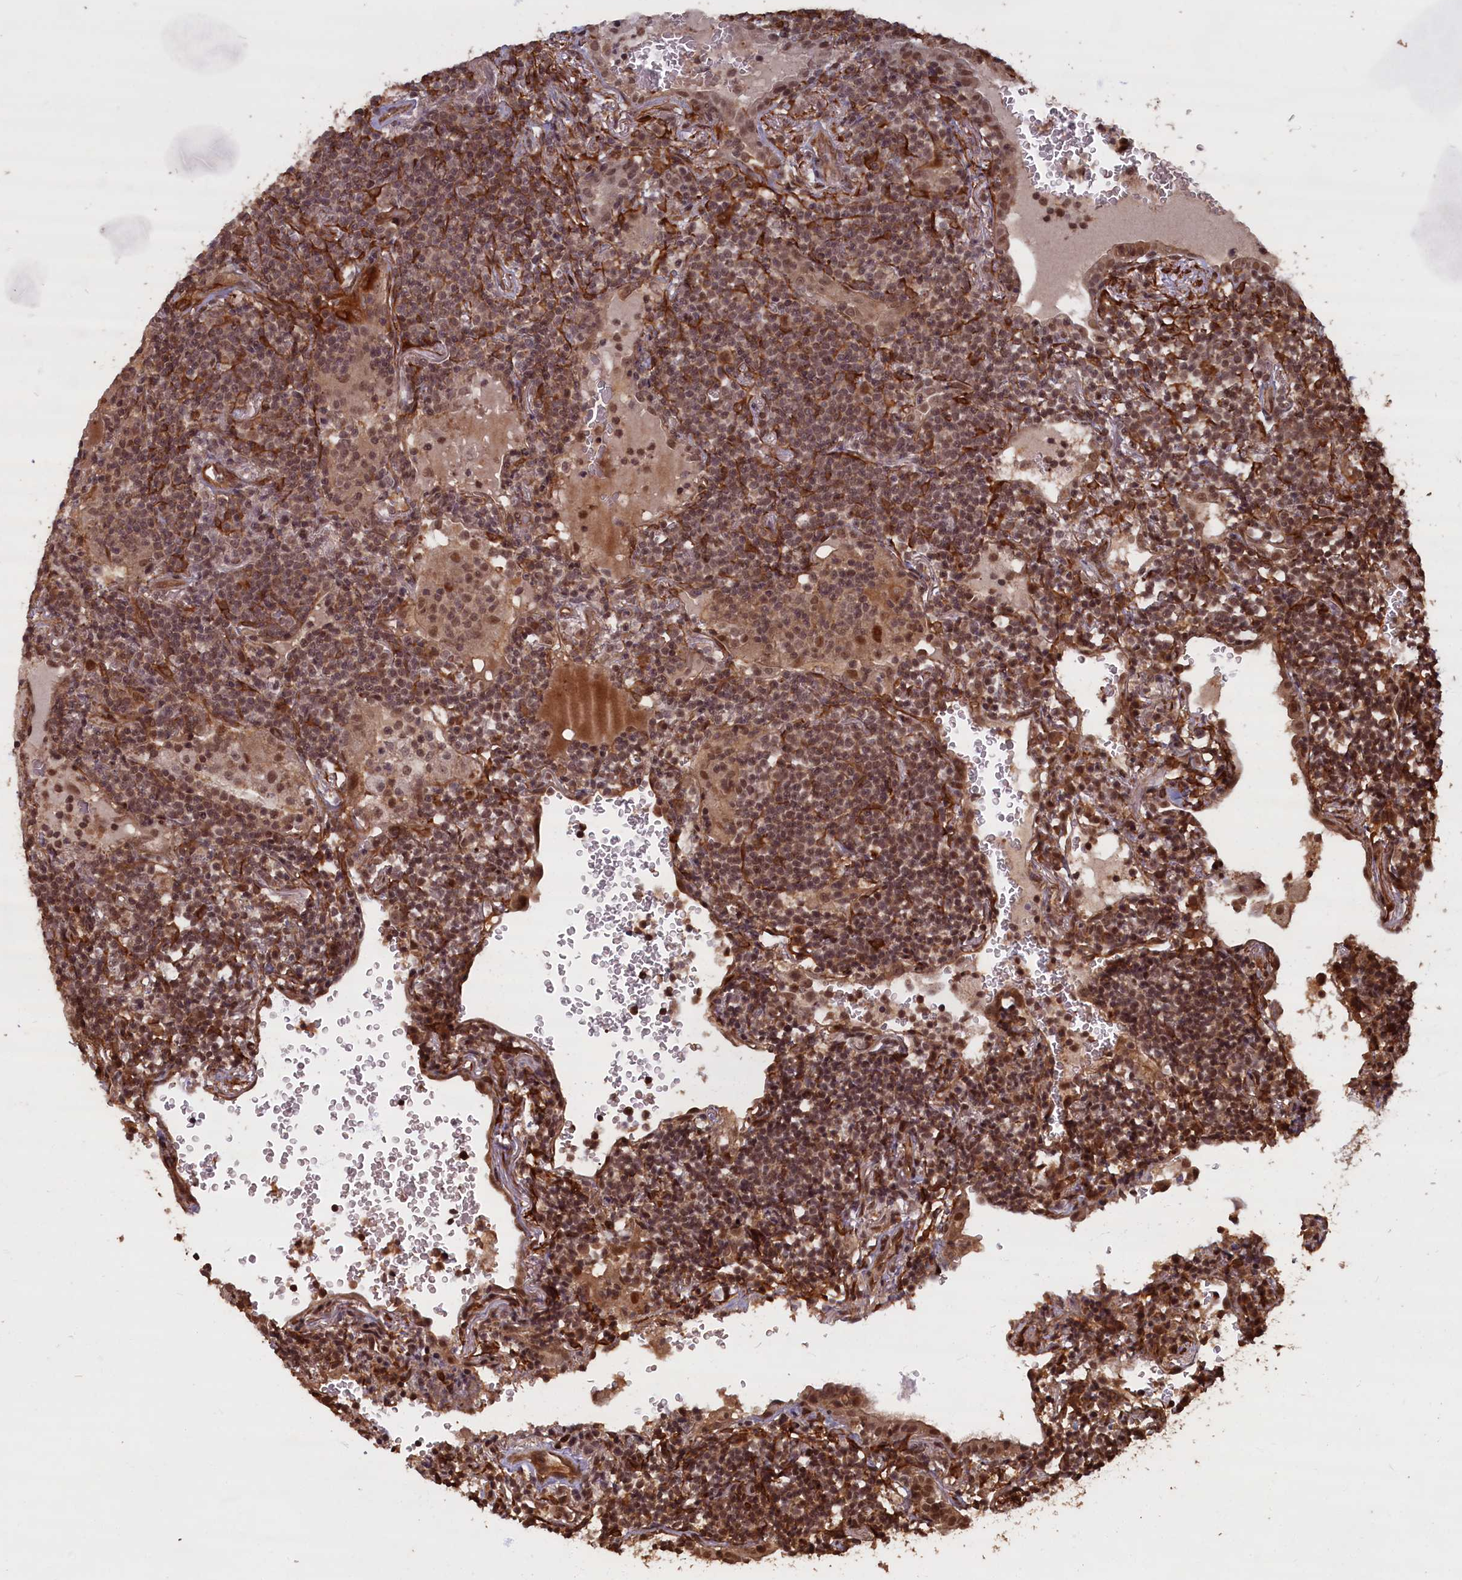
{"staining": {"intensity": "moderate", "quantity": ">75%", "location": "cytoplasmic/membranous,nuclear"}, "tissue": "lymphoma", "cell_type": "Tumor cells", "image_type": "cancer", "snomed": [{"axis": "morphology", "description": "Malignant lymphoma, non-Hodgkin's type, Low grade"}, {"axis": "topography", "description": "Lung"}], "caption": "IHC photomicrograph of lymphoma stained for a protein (brown), which demonstrates medium levels of moderate cytoplasmic/membranous and nuclear expression in approximately >75% of tumor cells.", "gene": "HIF3A", "patient": {"sex": "female", "age": 71}}